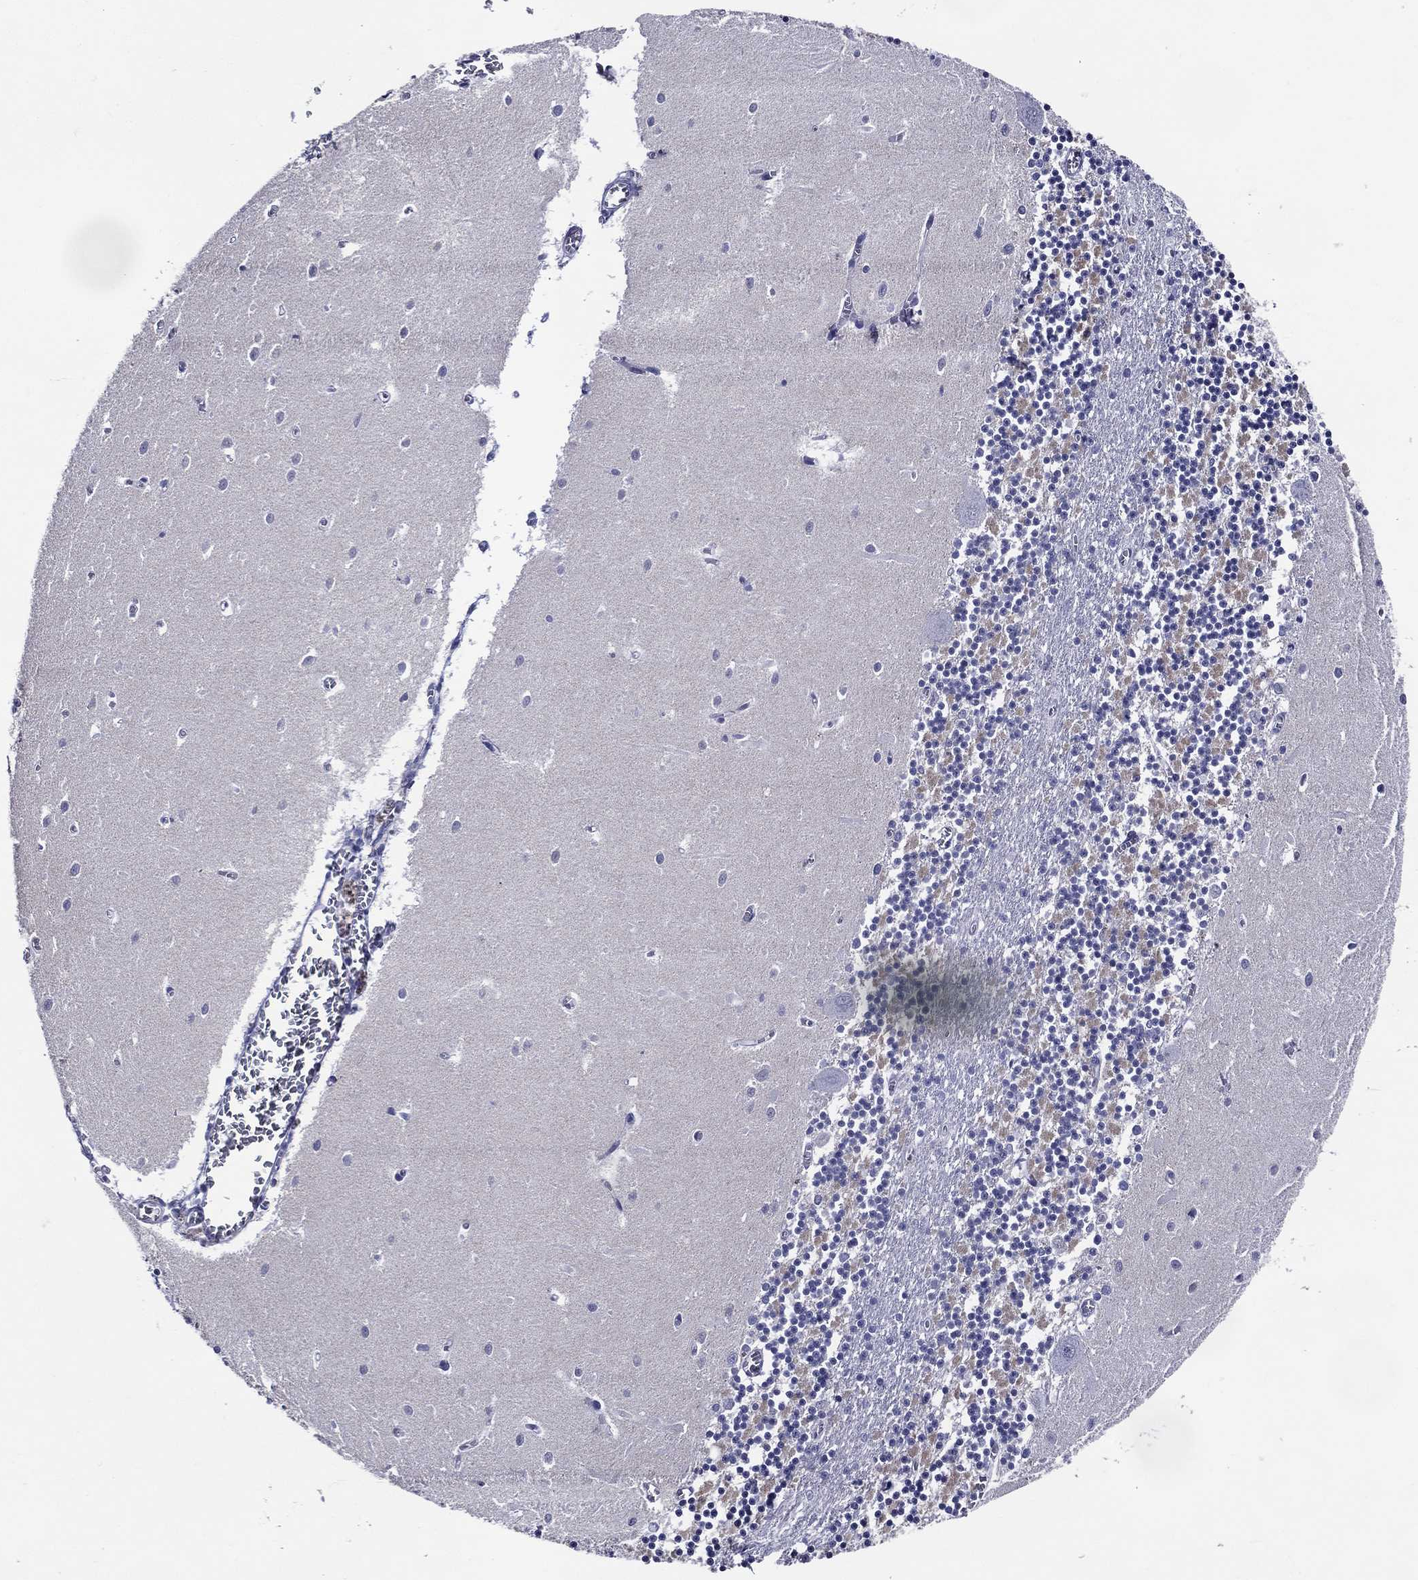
{"staining": {"intensity": "negative", "quantity": "none", "location": "none"}, "tissue": "cerebellum", "cell_type": "Cells in granular layer", "image_type": "normal", "snomed": [{"axis": "morphology", "description": "Normal tissue, NOS"}, {"axis": "topography", "description": "Cerebellum"}], "caption": "This is a histopathology image of immunohistochemistry (IHC) staining of benign cerebellum, which shows no expression in cells in granular layer. (Stains: DAB immunohistochemistry (IHC) with hematoxylin counter stain, Microscopy: brightfield microscopy at high magnification).", "gene": "ACE2", "patient": {"sex": "female", "age": 64}}